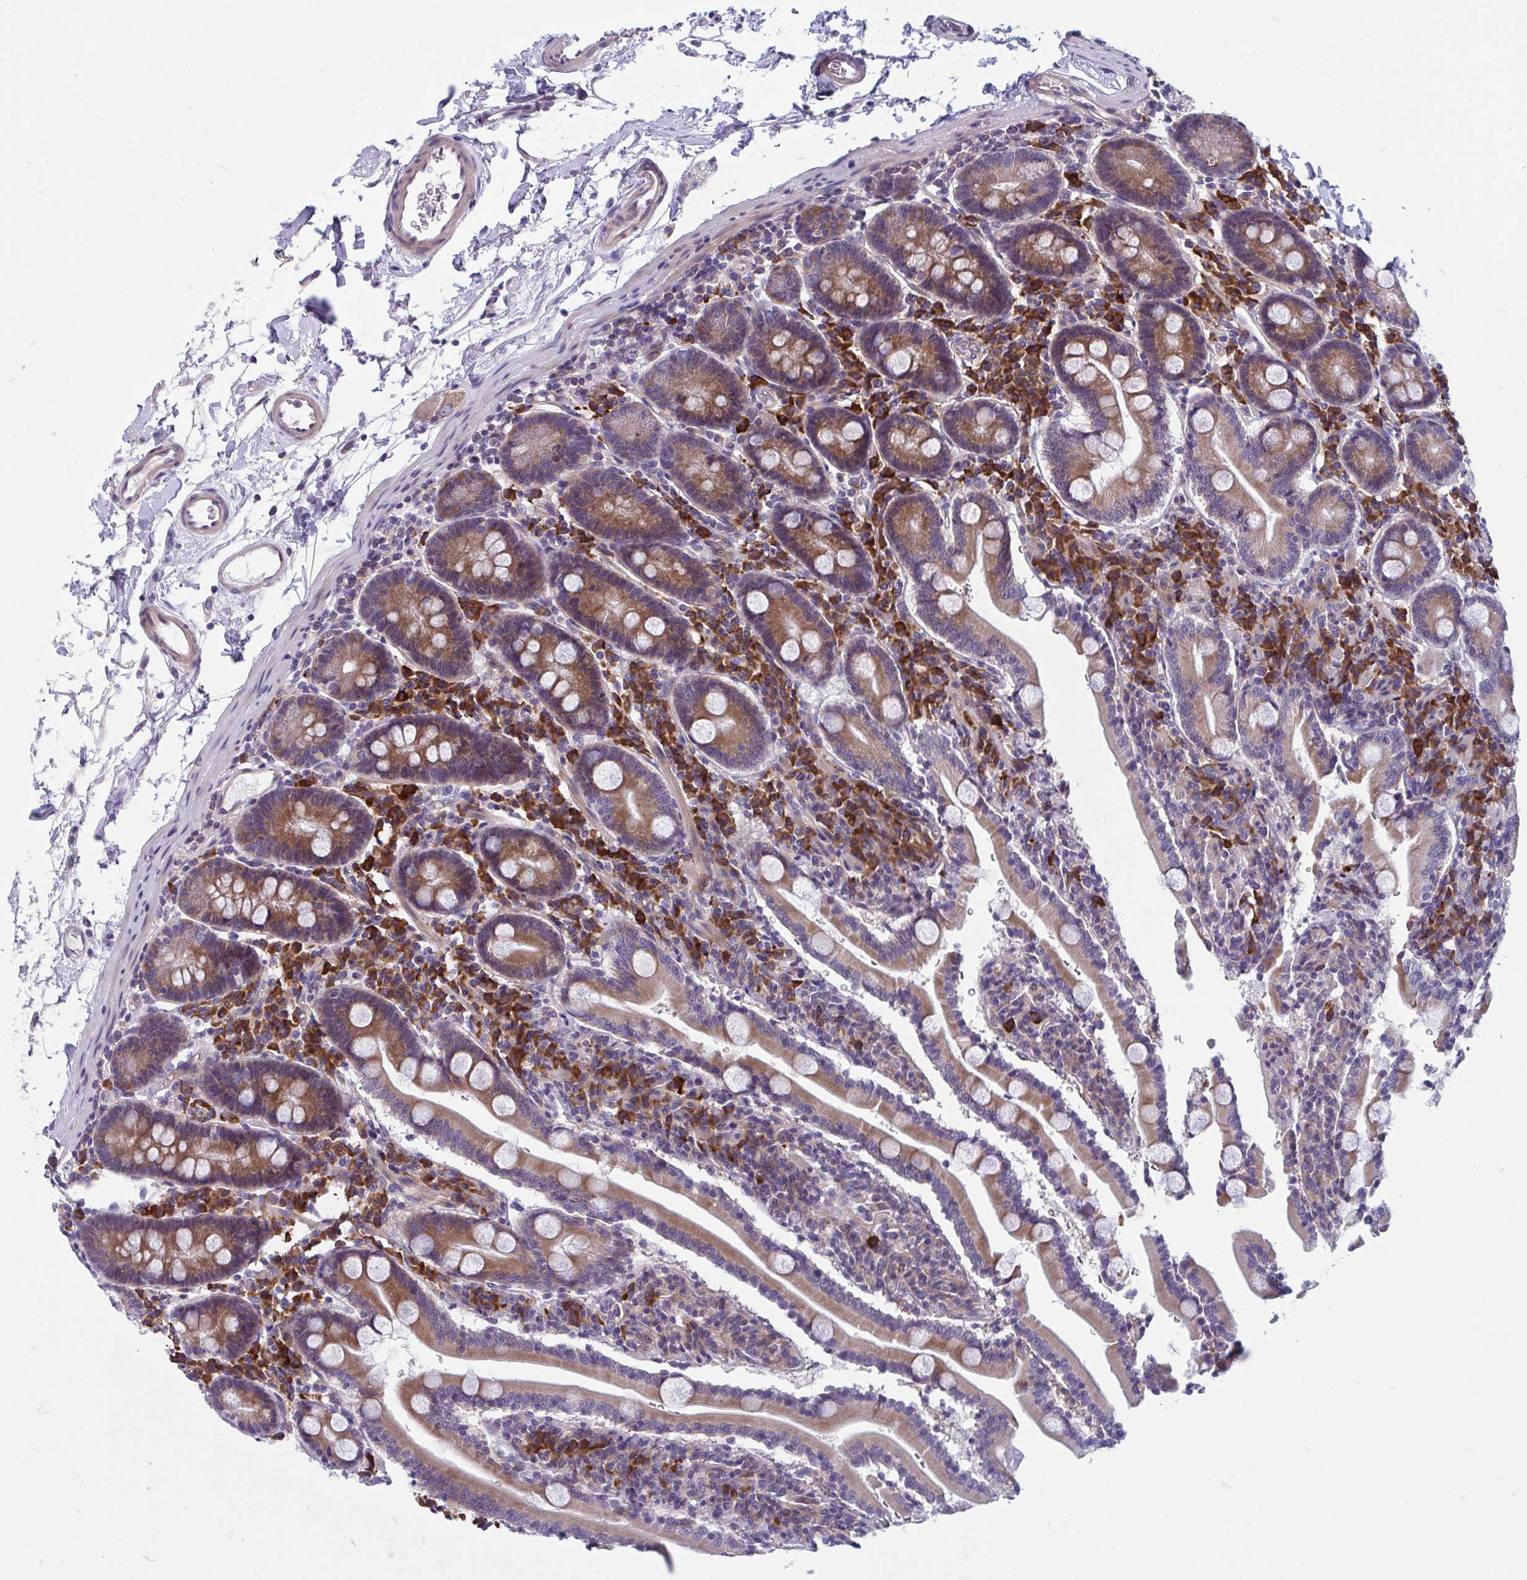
{"staining": {"intensity": "moderate", "quantity": ">75%", "location": "cytoplasmic/membranous"}, "tissue": "duodenum", "cell_type": "Glandular cells", "image_type": "normal", "snomed": [{"axis": "morphology", "description": "Normal tissue, NOS"}, {"axis": "topography", "description": "Duodenum"}], "caption": "Glandular cells exhibit moderate cytoplasmic/membranous staining in approximately >75% of cells in unremarkable duodenum.", "gene": "WBP1", "patient": {"sex": "male", "age": 35}}